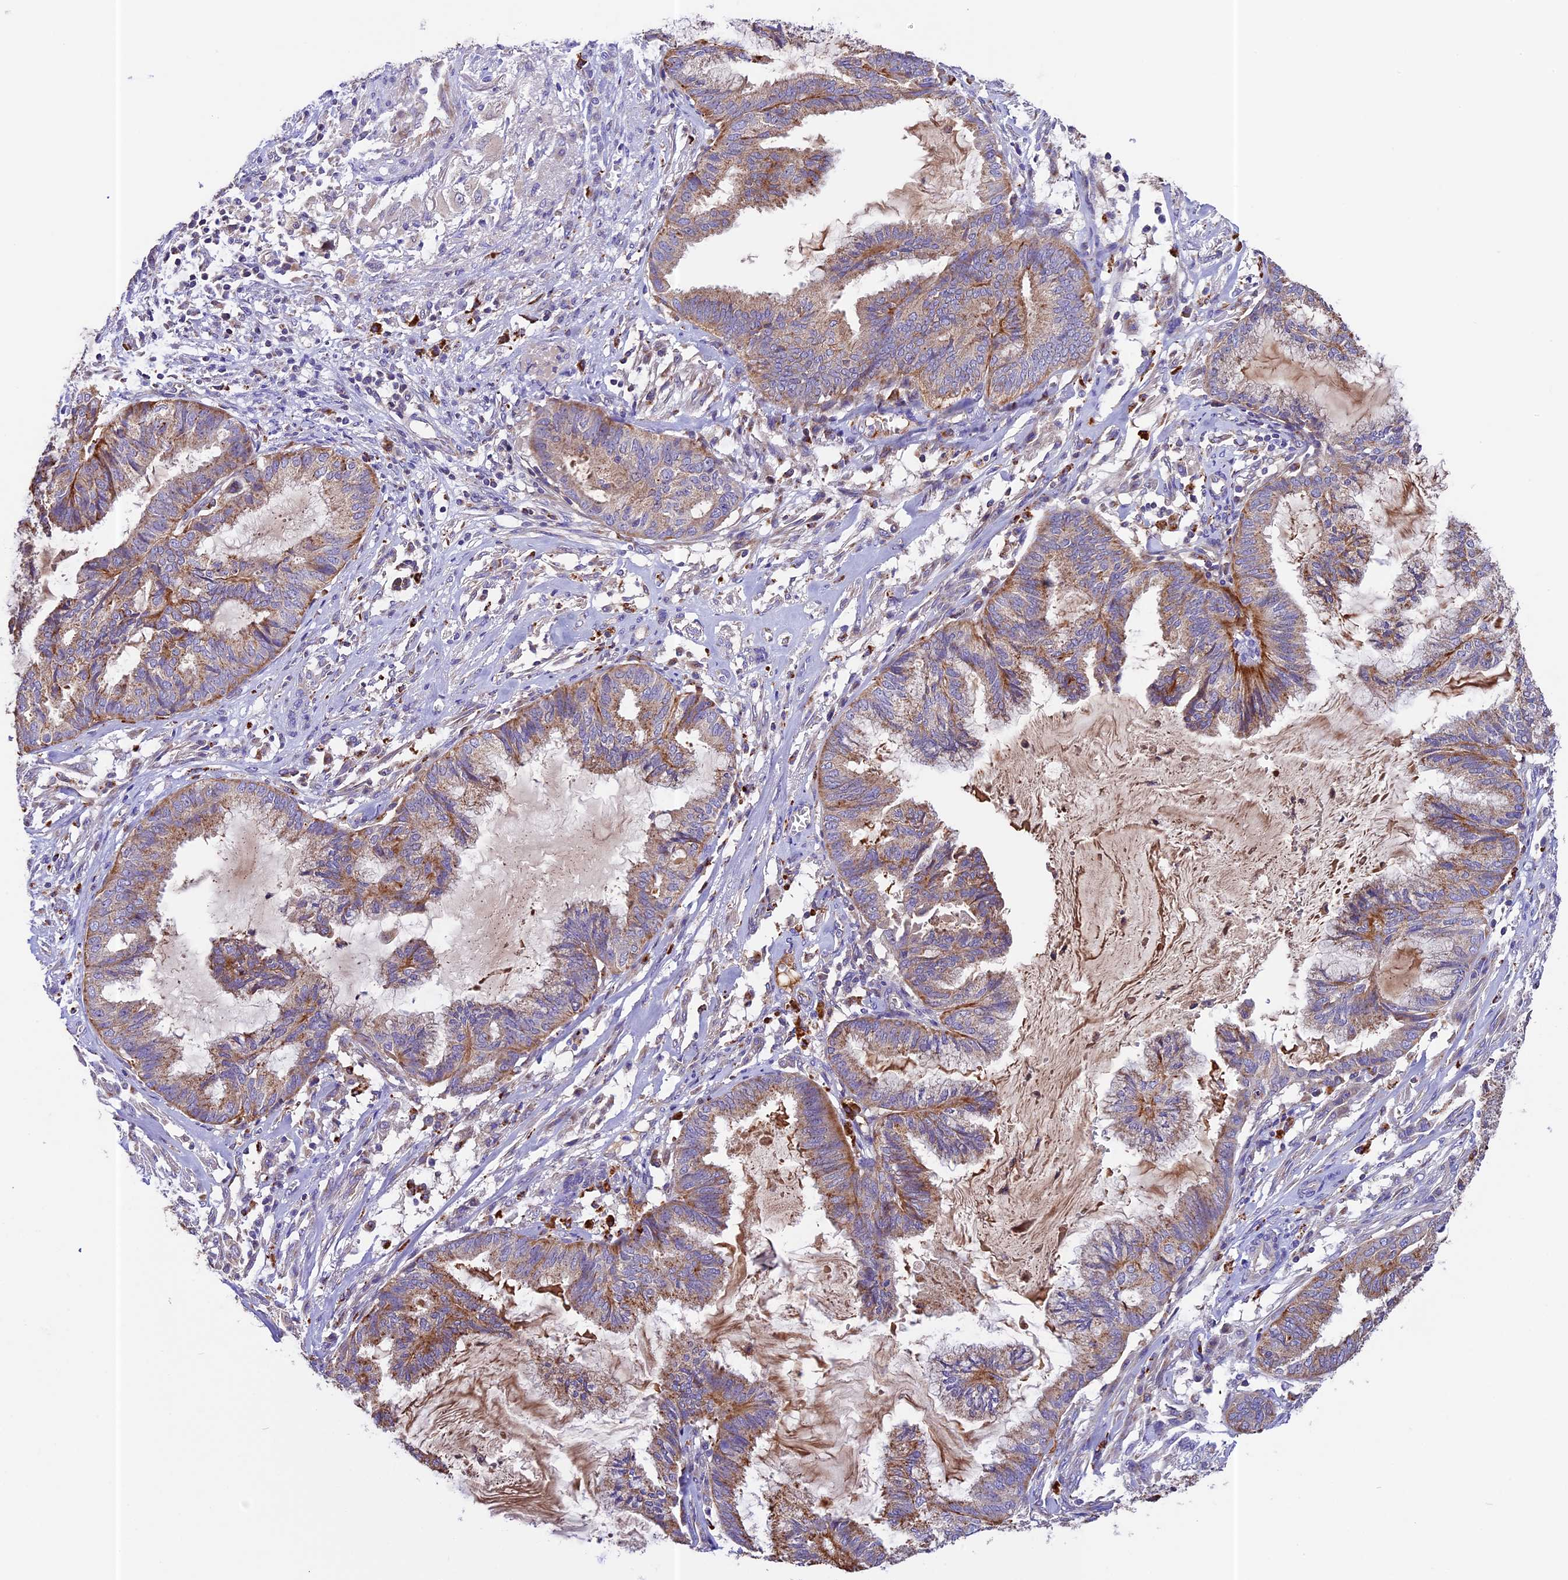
{"staining": {"intensity": "moderate", "quantity": ">75%", "location": "cytoplasmic/membranous"}, "tissue": "endometrial cancer", "cell_type": "Tumor cells", "image_type": "cancer", "snomed": [{"axis": "morphology", "description": "Adenocarcinoma, NOS"}, {"axis": "topography", "description": "Endometrium"}], "caption": "DAB immunohistochemical staining of human adenocarcinoma (endometrial) displays moderate cytoplasmic/membranous protein staining in about >75% of tumor cells.", "gene": "METTL22", "patient": {"sex": "female", "age": 86}}